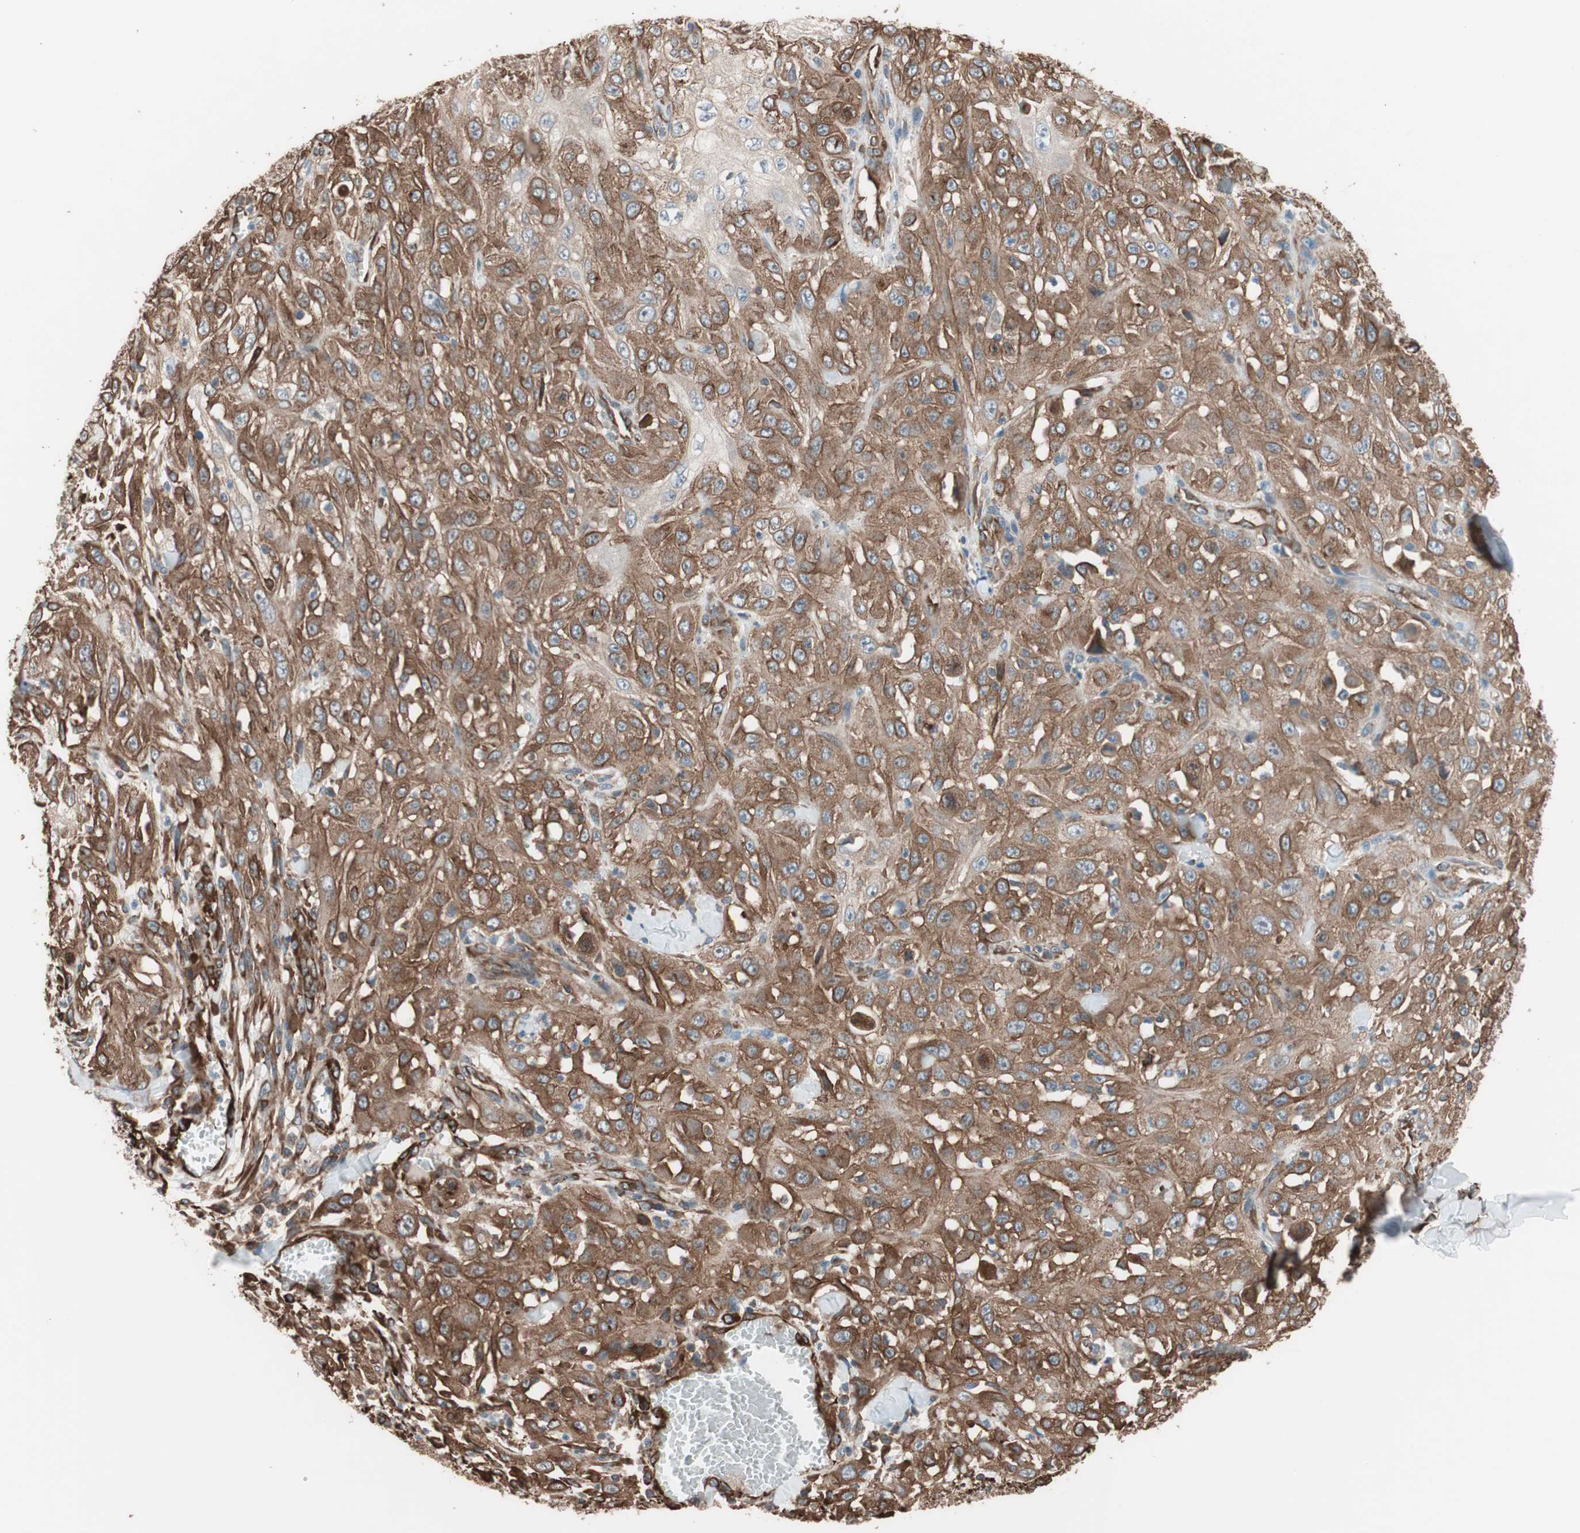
{"staining": {"intensity": "moderate", "quantity": ">75%", "location": "cytoplasmic/membranous"}, "tissue": "skin cancer", "cell_type": "Tumor cells", "image_type": "cancer", "snomed": [{"axis": "morphology", "description": "Squamous cell carcinoma, NOS"}, {"axis": "morphology", "description": "Squamous cell carcinoma, metastatic, NOS"}, {"axis": "topography", "description": "Skin"}, {"axis": "topography", "description": "Lymph node"}], "caption": "IHC histopathology image of human squamous cell carcinoma (skin) stained for a protein (brown), which exhibits medium levels of moderate cytoplasmic/membranous positivity in about >75% of tumor cells.", "gene": "GPSM2", "patient": {"sex": "male", "age": 75}}